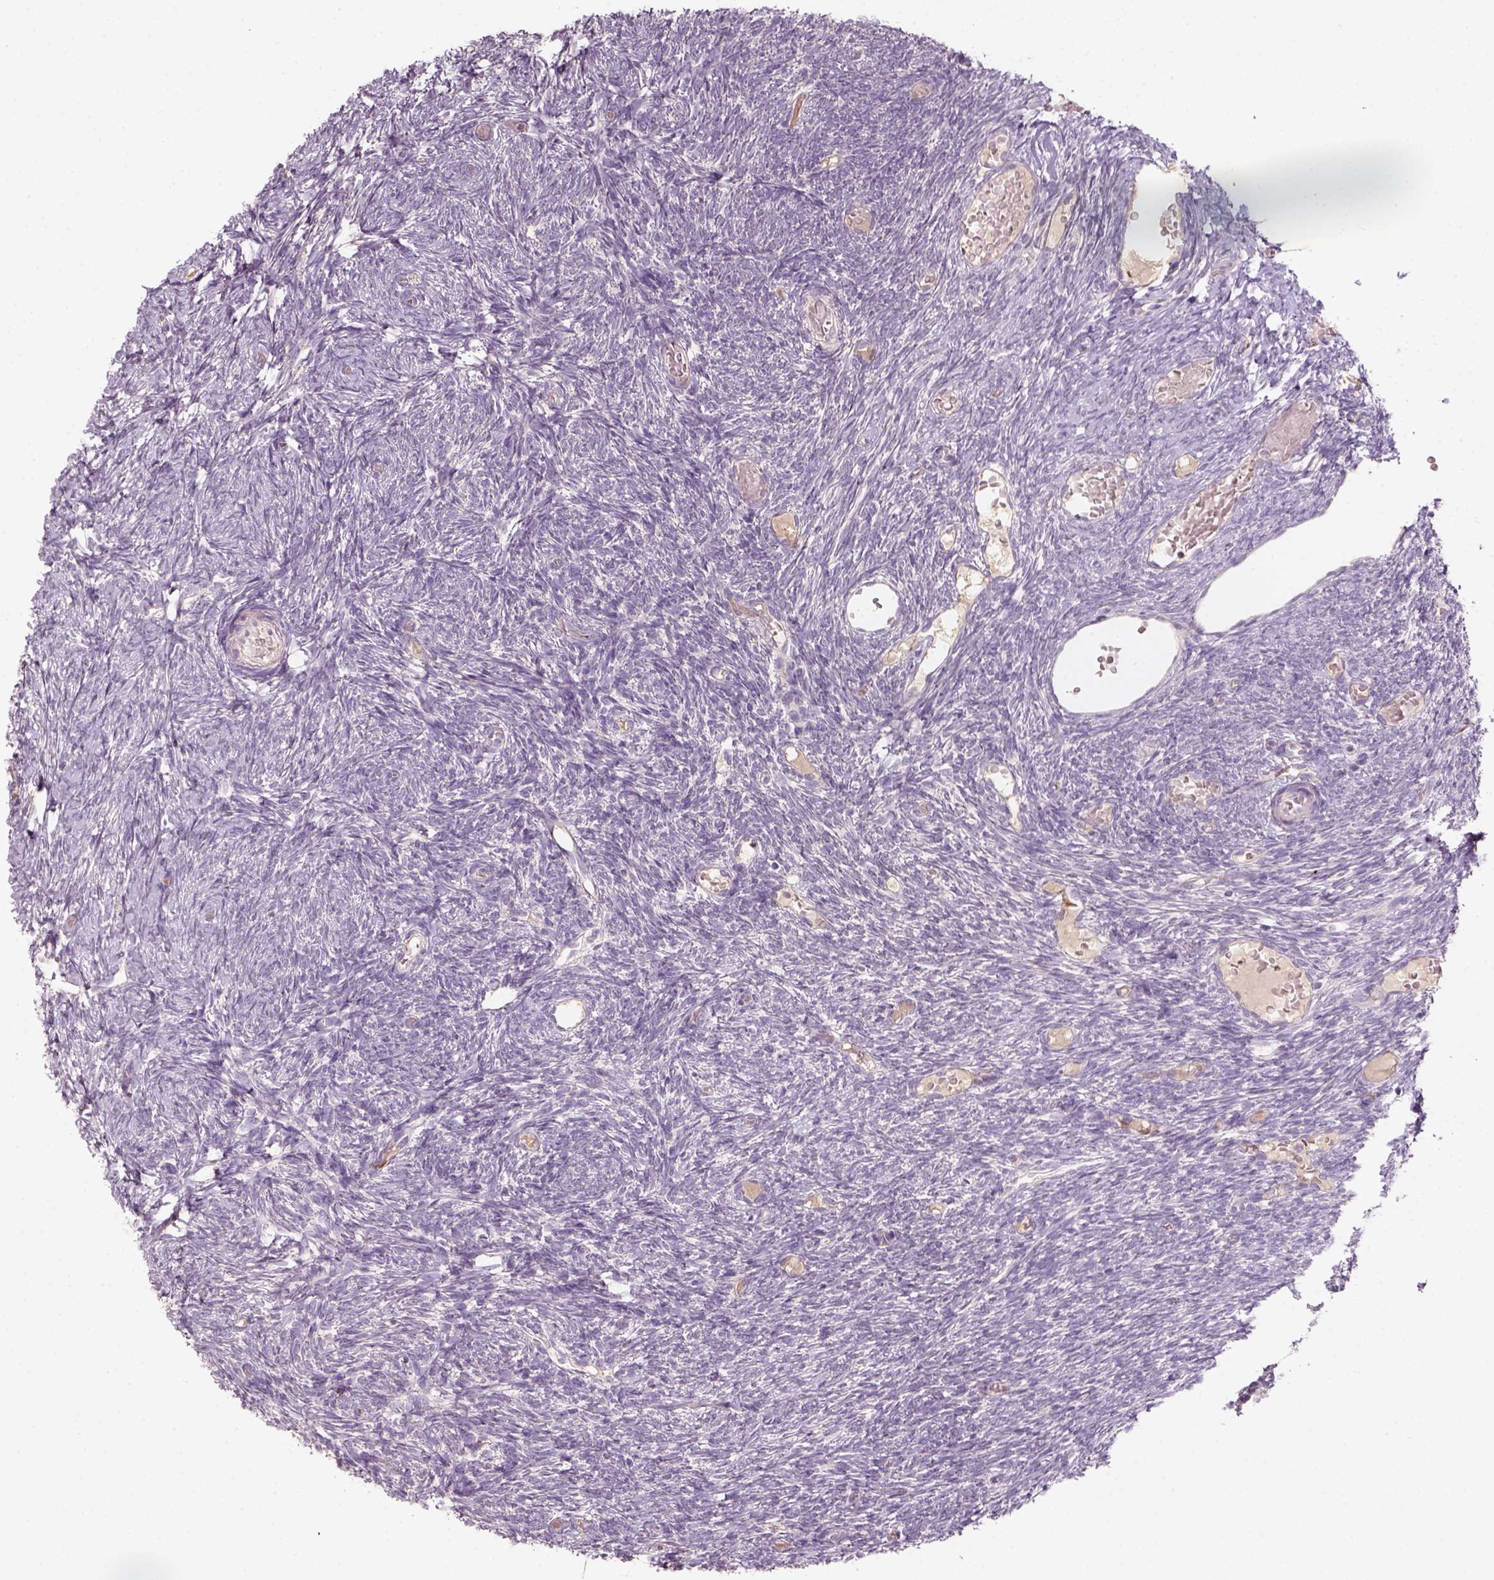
{"staining": {"intensity": "negative", "quantity": "none", "location": "none"}, "tissue": "ovary", "cell_type": "Follicle cells", "image_type": "normal", "snomed": [{"axis": "morphology", "description": "Normal tissue, NOS"}, {"axis": "topography", "description": "Ovary"}], "caption": "Protein analysis of normal ovary reveals no significant expression in follicle cells. (DAB IHC visualized using brightfield microscopy, high magnification).", "gene": "AQP9", "patient": {"sex": "female", "age": 39}}